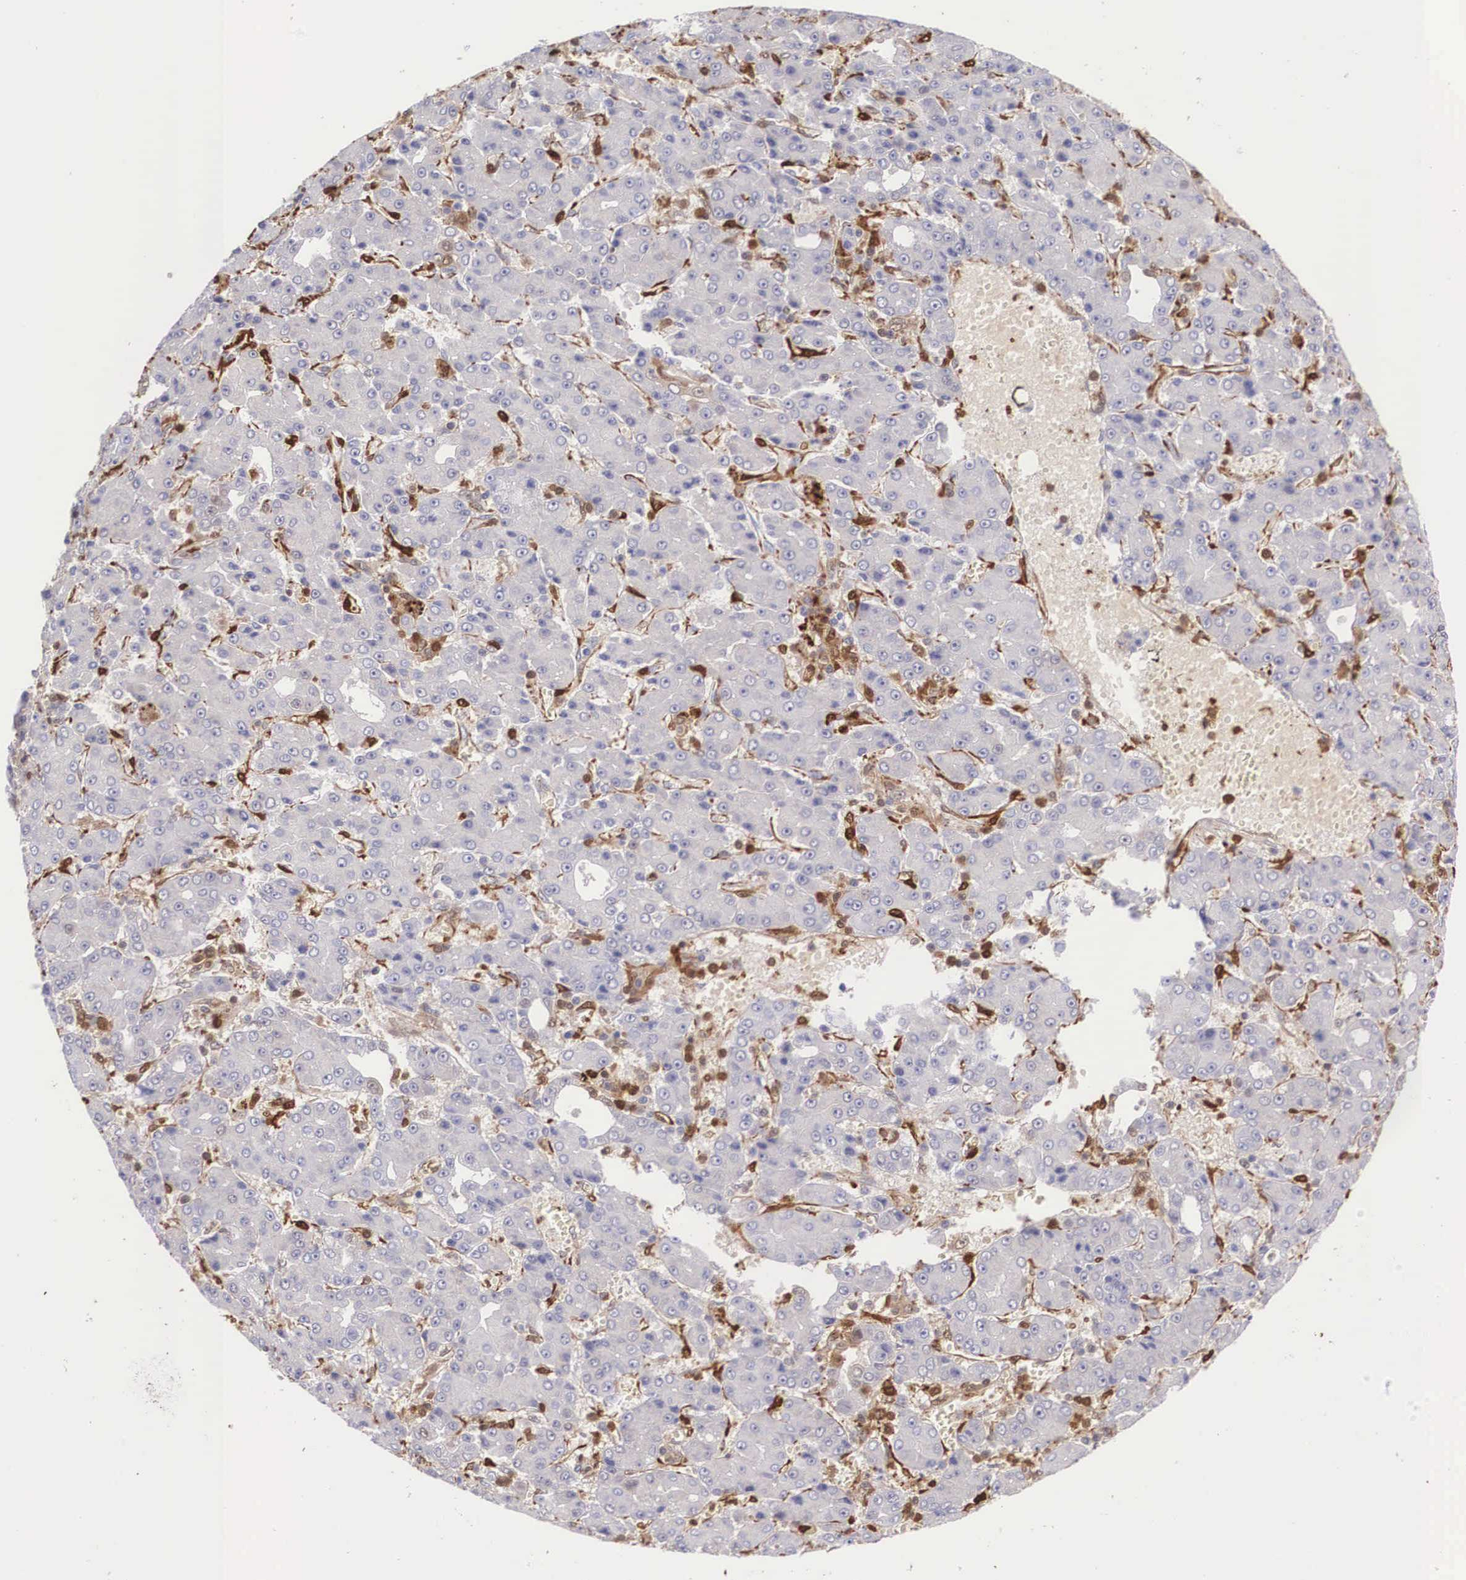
{"staining": {"intensity": "negative", "quantity": "none", "location": "none"}, "tissue": "liver cancer", "cell_type": "Tumor cells", "image_type": "cancer", "snomed": [{"axis": "morphology", "description": "Carcinoma, Hepatocellular, NOS"}, {"axis": "topography", "description": "Liver"}], "caption": "Human liver cancer stained for a protein using immunohistochemistry reveals no staining in tumor cells.", "gene": "LGALS1", "patient": {"sex": "male", "age": 69}}